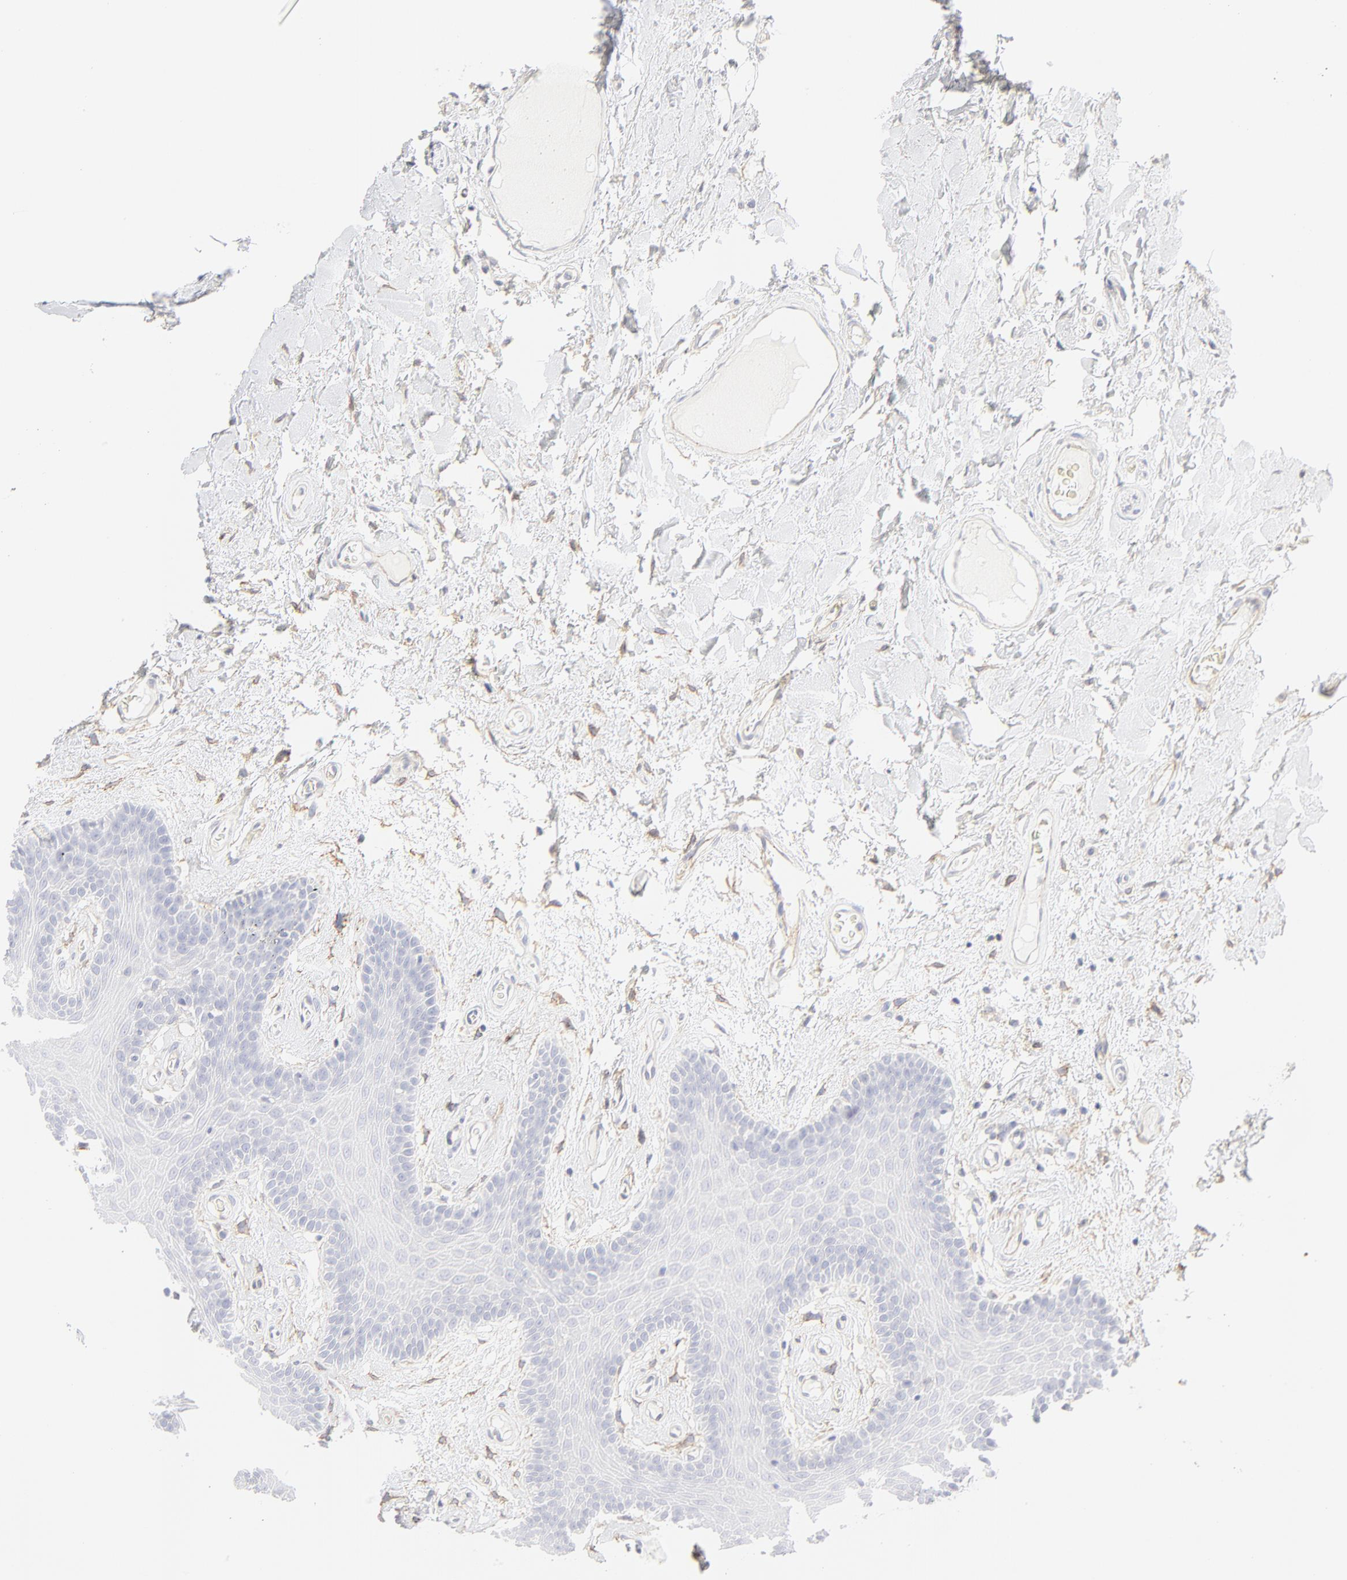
{"staining": {"intensity": "negative", "quantity": "none", "location": "none"}, "tissue": "oral mucosa", "cell_type": "Squamous epithelial cells", "image_type": "normal", "snomed": [{"axis": "morphology", "description": "Normal tissue, NOS"}, {"axis": "morphology", "description": "Squamous cell carcinoma, NOS"}, {"axis": "topography", "description": "Skeletal muscle"}, {"axis": "topography", "description": "Oral tissue"}, {"axis": "topography", "description": "Head-Neck"}], "caption": "There is no significant expression in squamous epithelial cells of oral mucosa. The staining was performed using DAB to visualize the protein expression in brown, while the nuclei were stained in blue with hematoxylin (Magnification: 20x).", "gene": "ITGA5", "patient": {"sex": "male", "age": 71}}